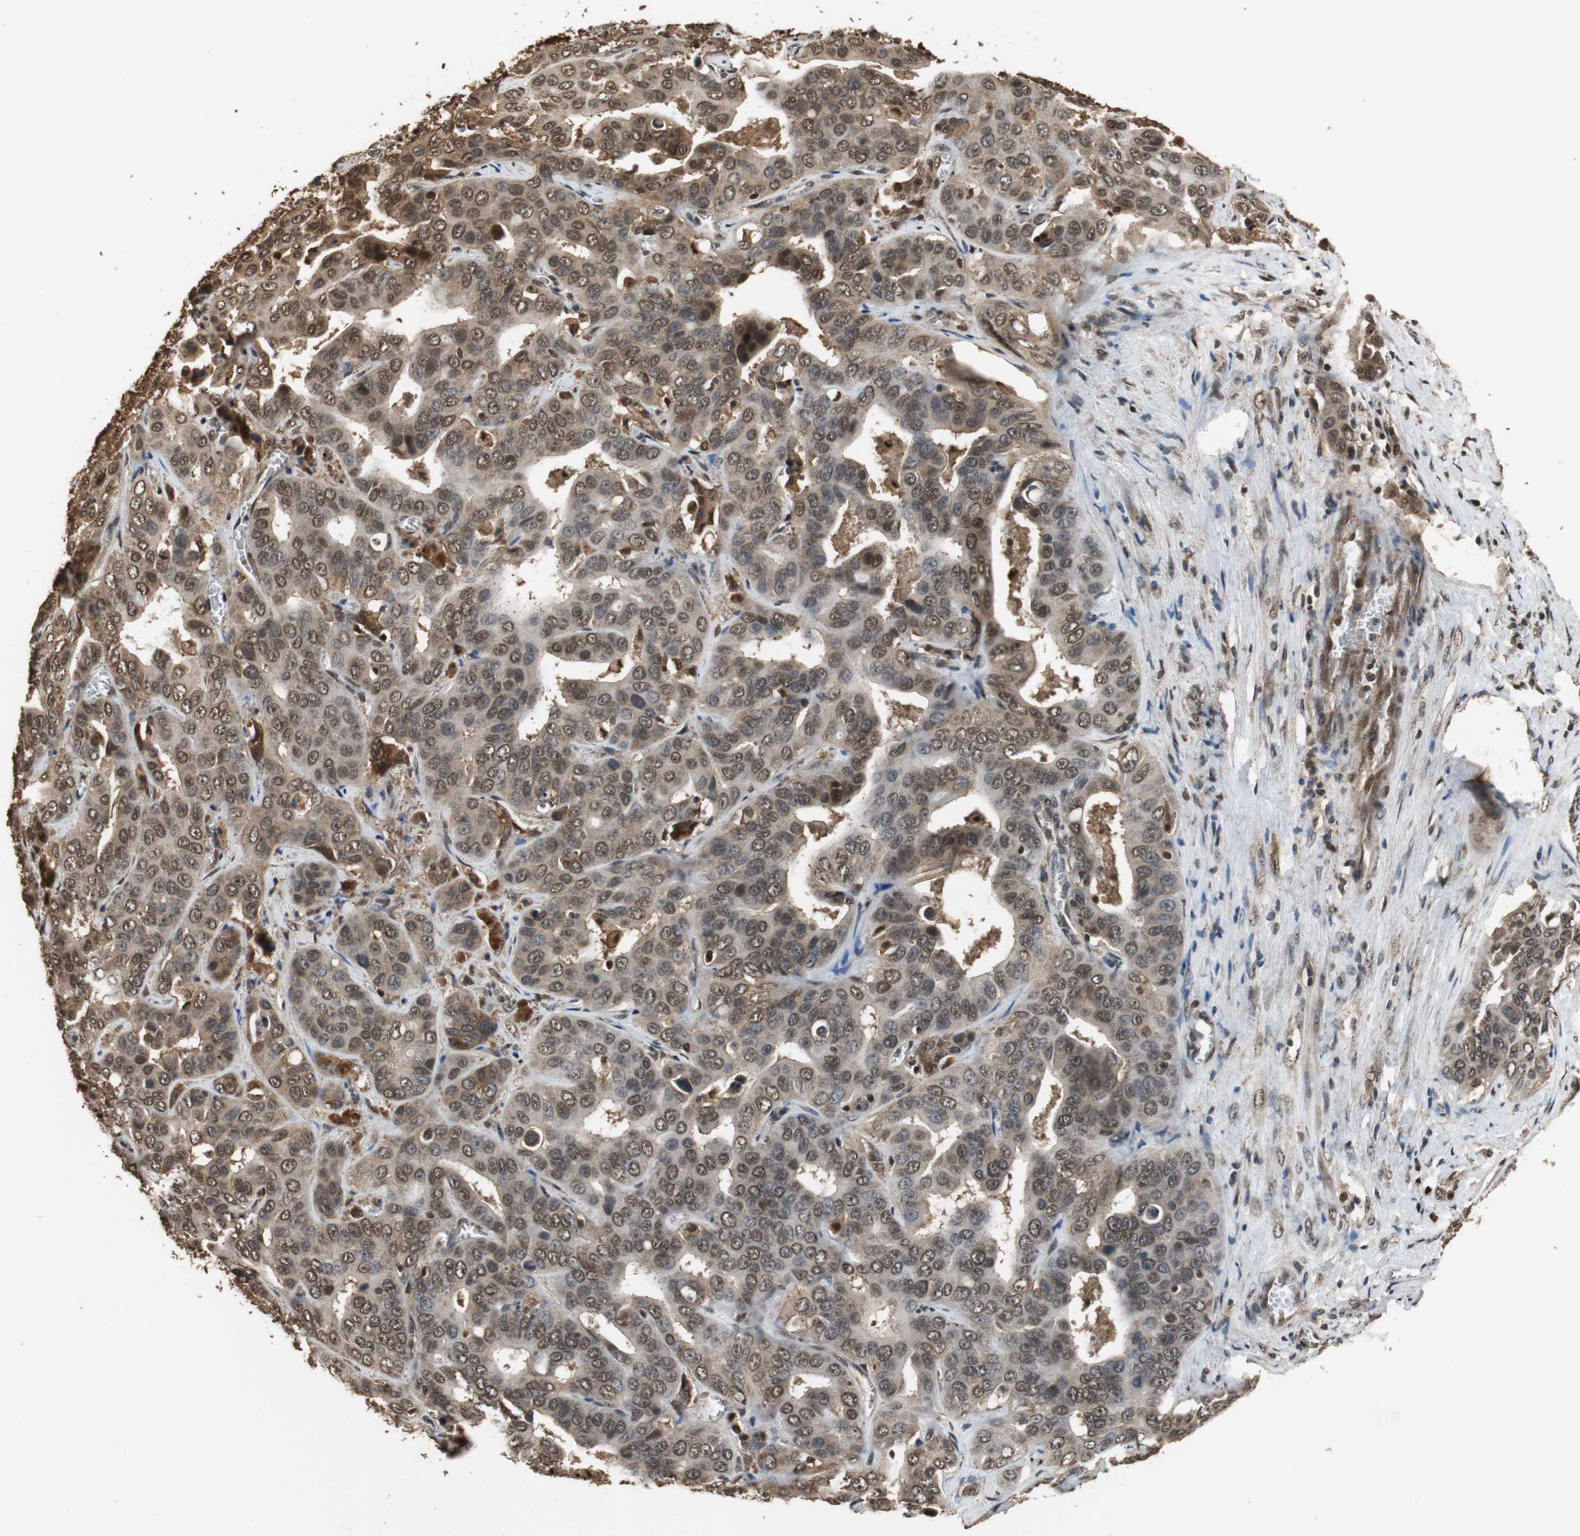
{"staining": {"intensity": "moderate", "quantity": ">75%", "location": "cytoplasmic/membranous,nuclear"}, "tissue": "liver cancer", "cell_type": "Tumor cells", "image_type": "cancer", "snomed": [{"axis": "morphology", "description": "Cholangiocarcinoma"}, {"axis": "topography", "description": "Liver"}], "caption": "Immunohistochemistry (DAB (3,3'-diaminobenzidine)) staining of liver cholangiocarcinoma shows moderate cytoplasmic/membranous and nuclear protein positivity in approximately >75% of tumor cells.", "gene": "ZNF18", "patient": {"sex": "female", "age": 52}}